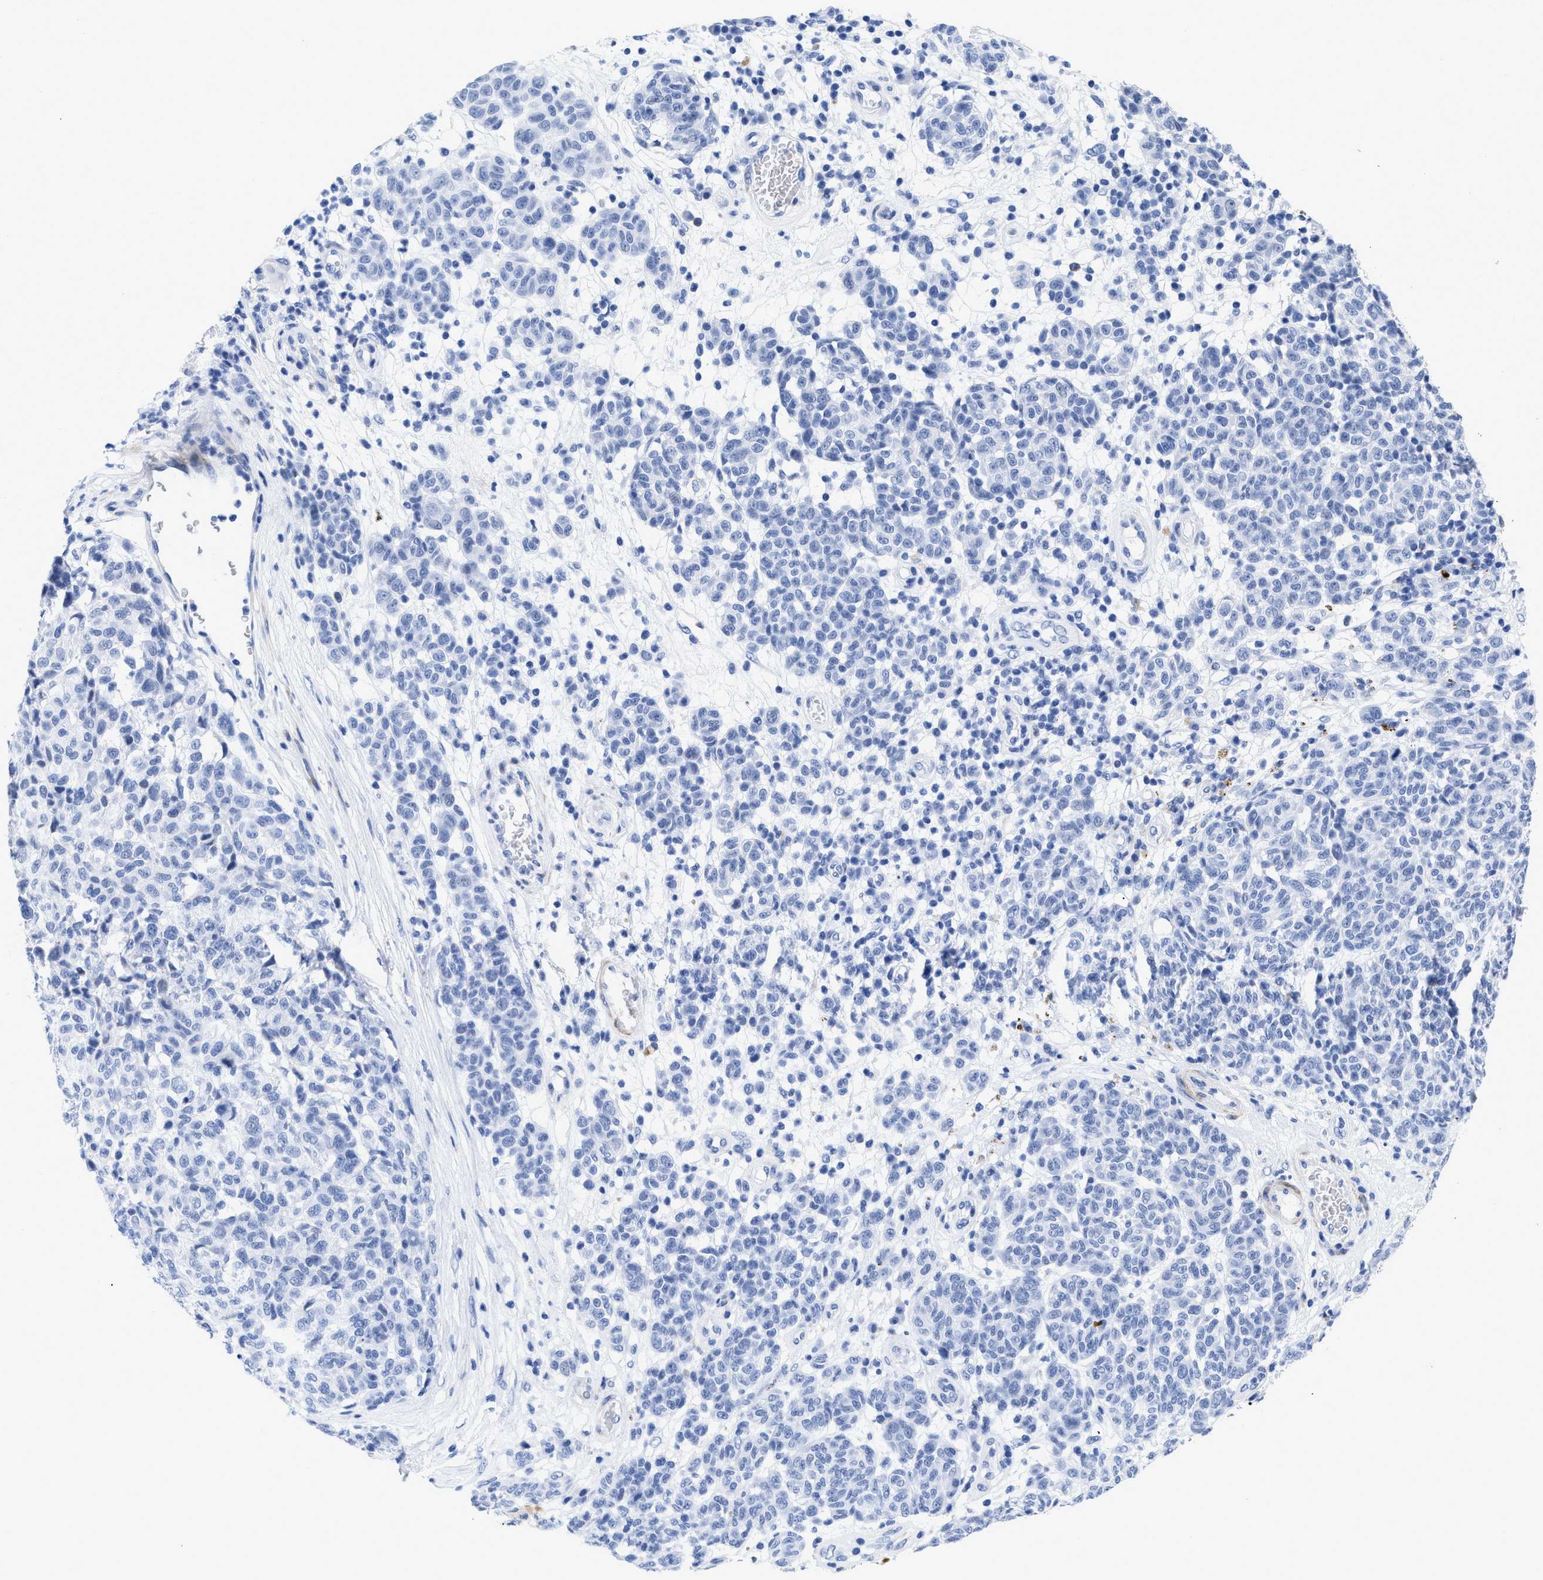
{"staining": {"intensity": "negative", "quantity": "none", "location": "none"}, "tissue": "melanoma", "cell_type": "Tumor cells", "image_type": "cancer", "snomed": [{"axis": "morphology", "description": "Malignant melanoma, NOS"}, {"axis": "topography", "description": "Skin"}], "caption": "Immunohistochemistry (IHC) image of human melanoma stained for a protein (brown), which demonstrates no positivity in tumor cells. (Brightfield microscopy of DAB immunohistochemistry (IHC) at high magnification).", "gene": "DUSP26", "patient": {"sex": "male", "age": 59}}